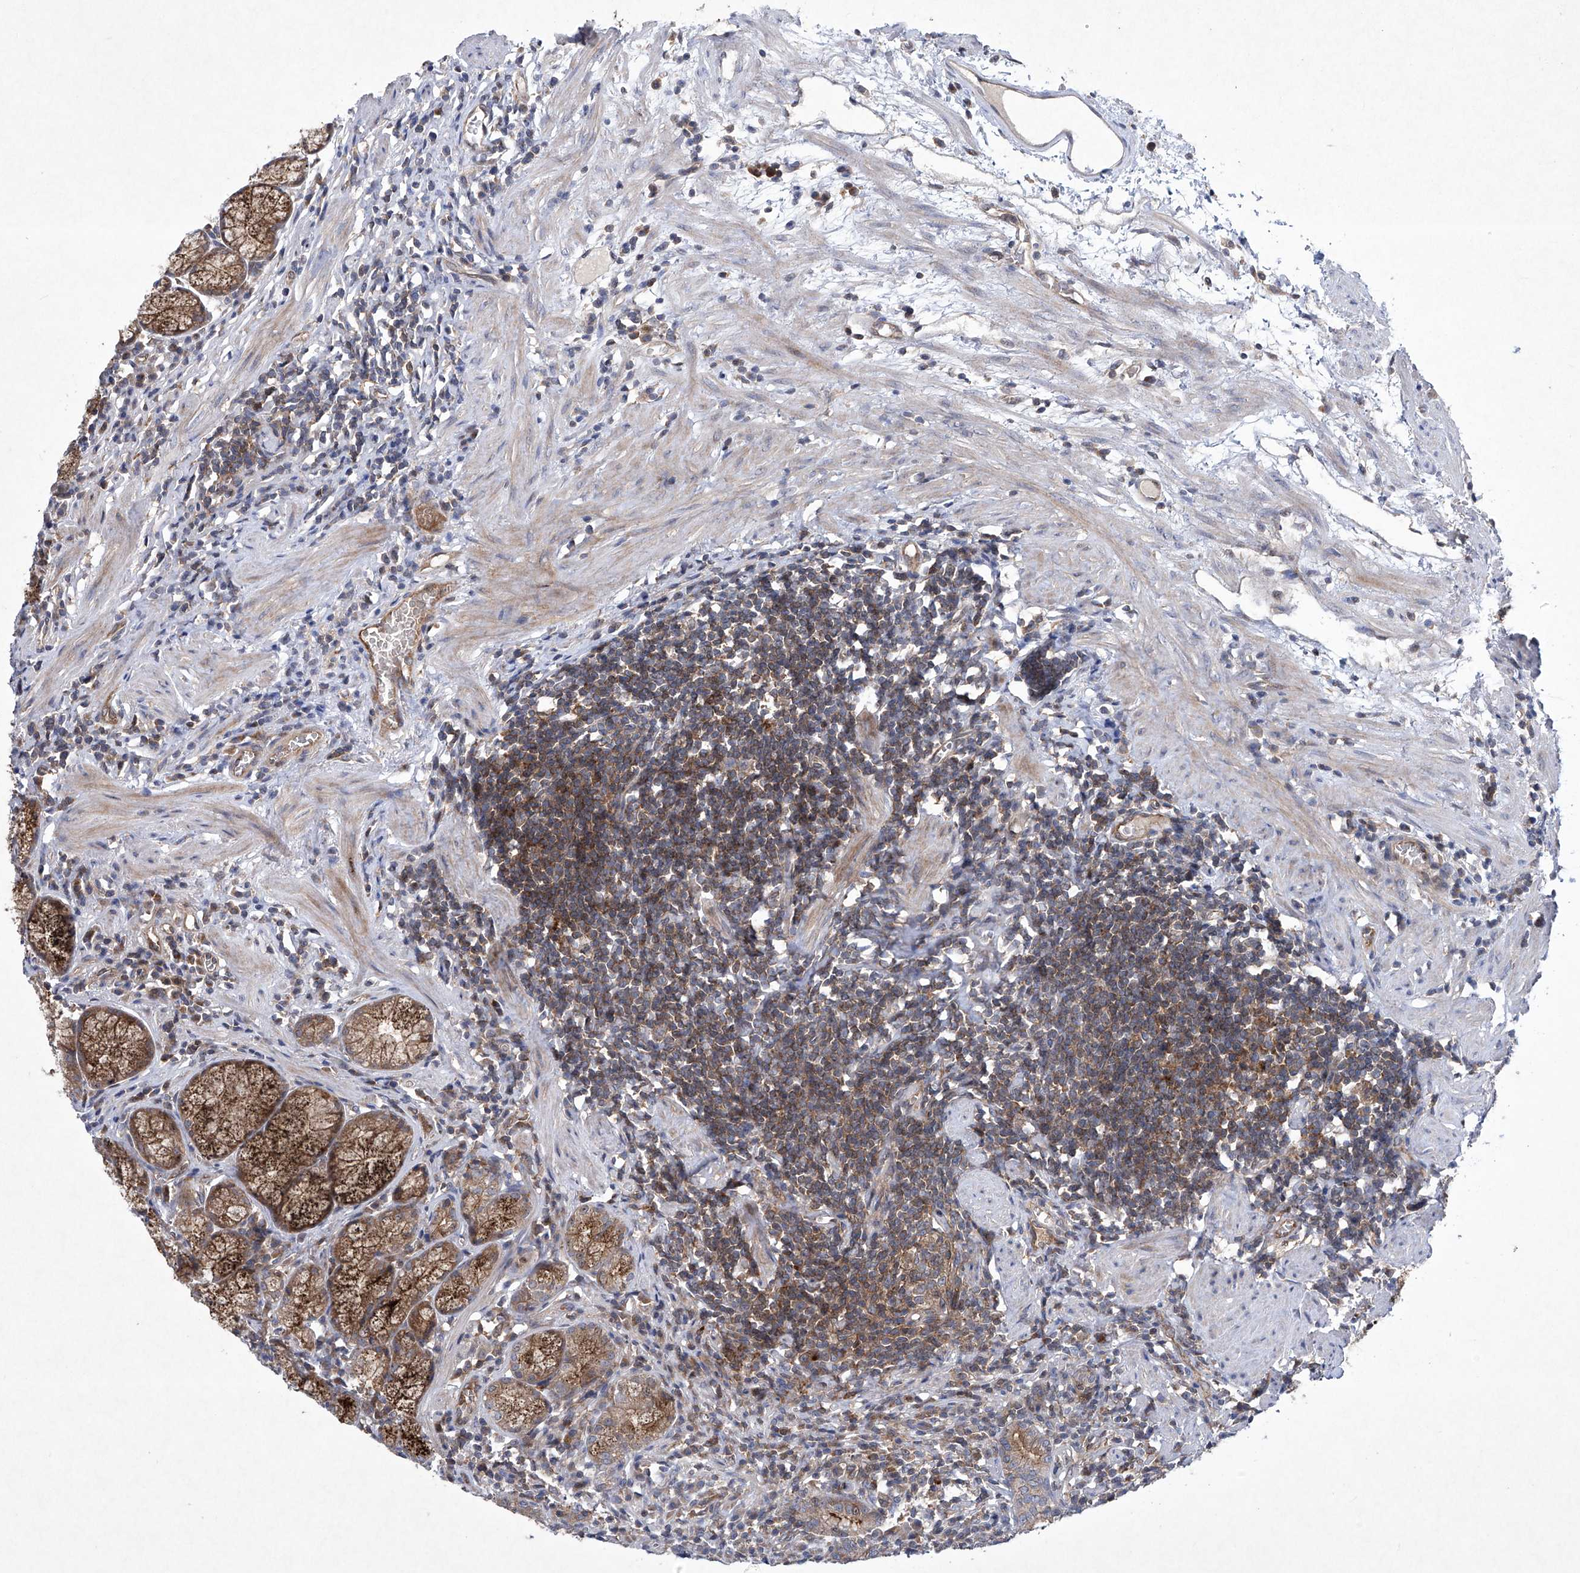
{"staining": {"intensity": "strong", "quantity": "25%-75%", "location": "cytoplasmic/membranous,nuclear"}, "tissue": "stomach", "cell_type": "Glandular cells", "image_type": "normal", "snomed": [{"axis": "morphology", "description": "Normal tissue, NOS"}, {"axis": "topography", "description": "Stomach"}], "caption": "Immunohistochemical staining of benign human stomach displays high levels of strong cytoplasmic/membranous,nuclear expression in approximately 25%-75% of glandular cells.", "gene": "CISH", "patient": {"sex": "male", "age": 55}}